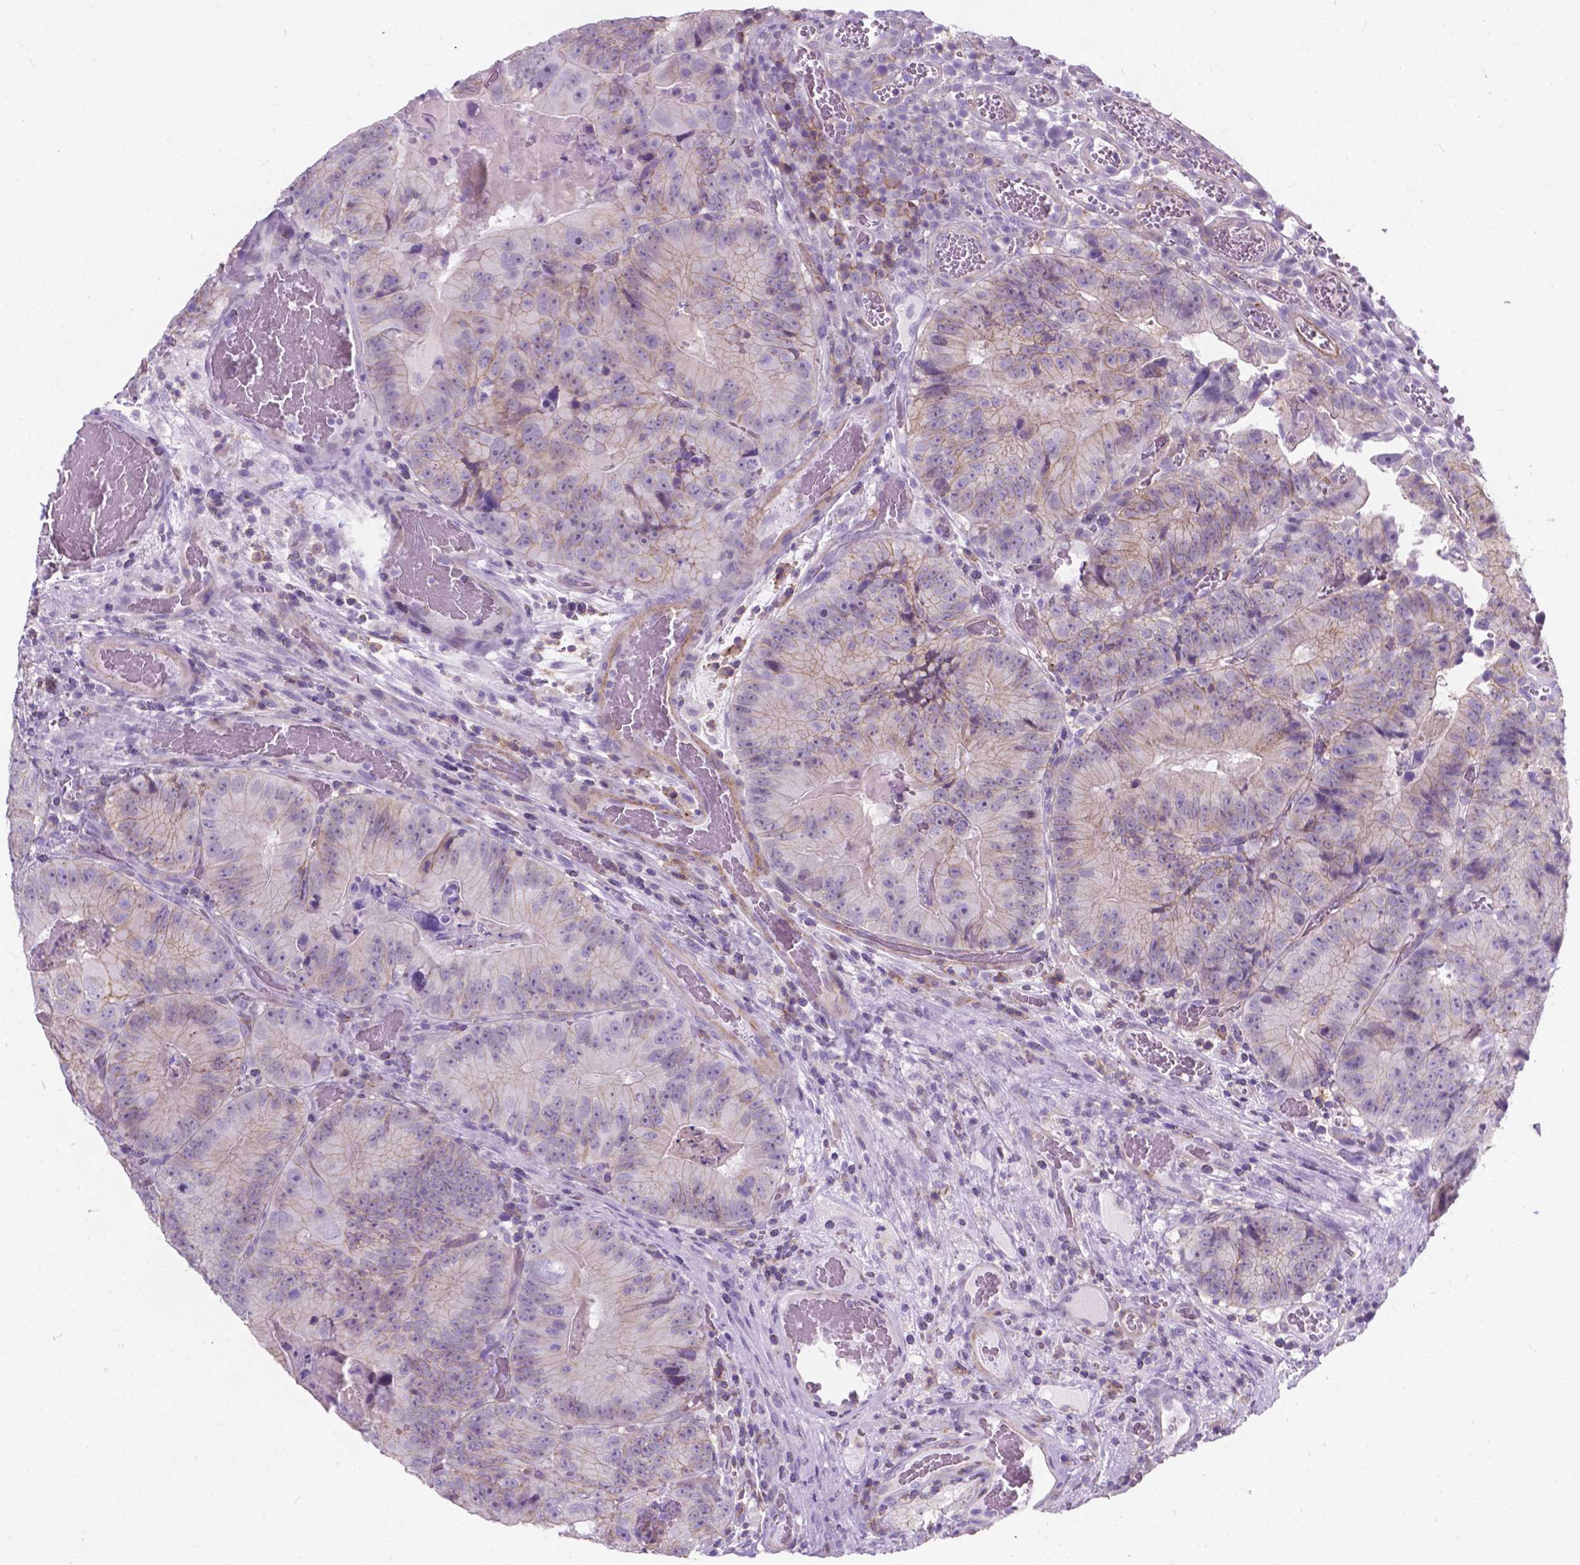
{"staining": {"intensity": "weak", "quantity": "<25%", "location": "cytoplasmic/membranous"}, "tissue": "colorectal cancer", "cell_type": "Tumor cells", "image_type": "cancer", "snomed": [{"axis": "morphology", "description": "Adenocarcinoma, NOS"}, {"axis": "topography", "description": "Colon"}], "caption": "IHC micrograph of human colorectal cancer stained for a protein (brown), which shows no expression in tumor cells.", "gene": "KIAA0040", "patient": {"sex": "female", "age": 86}}